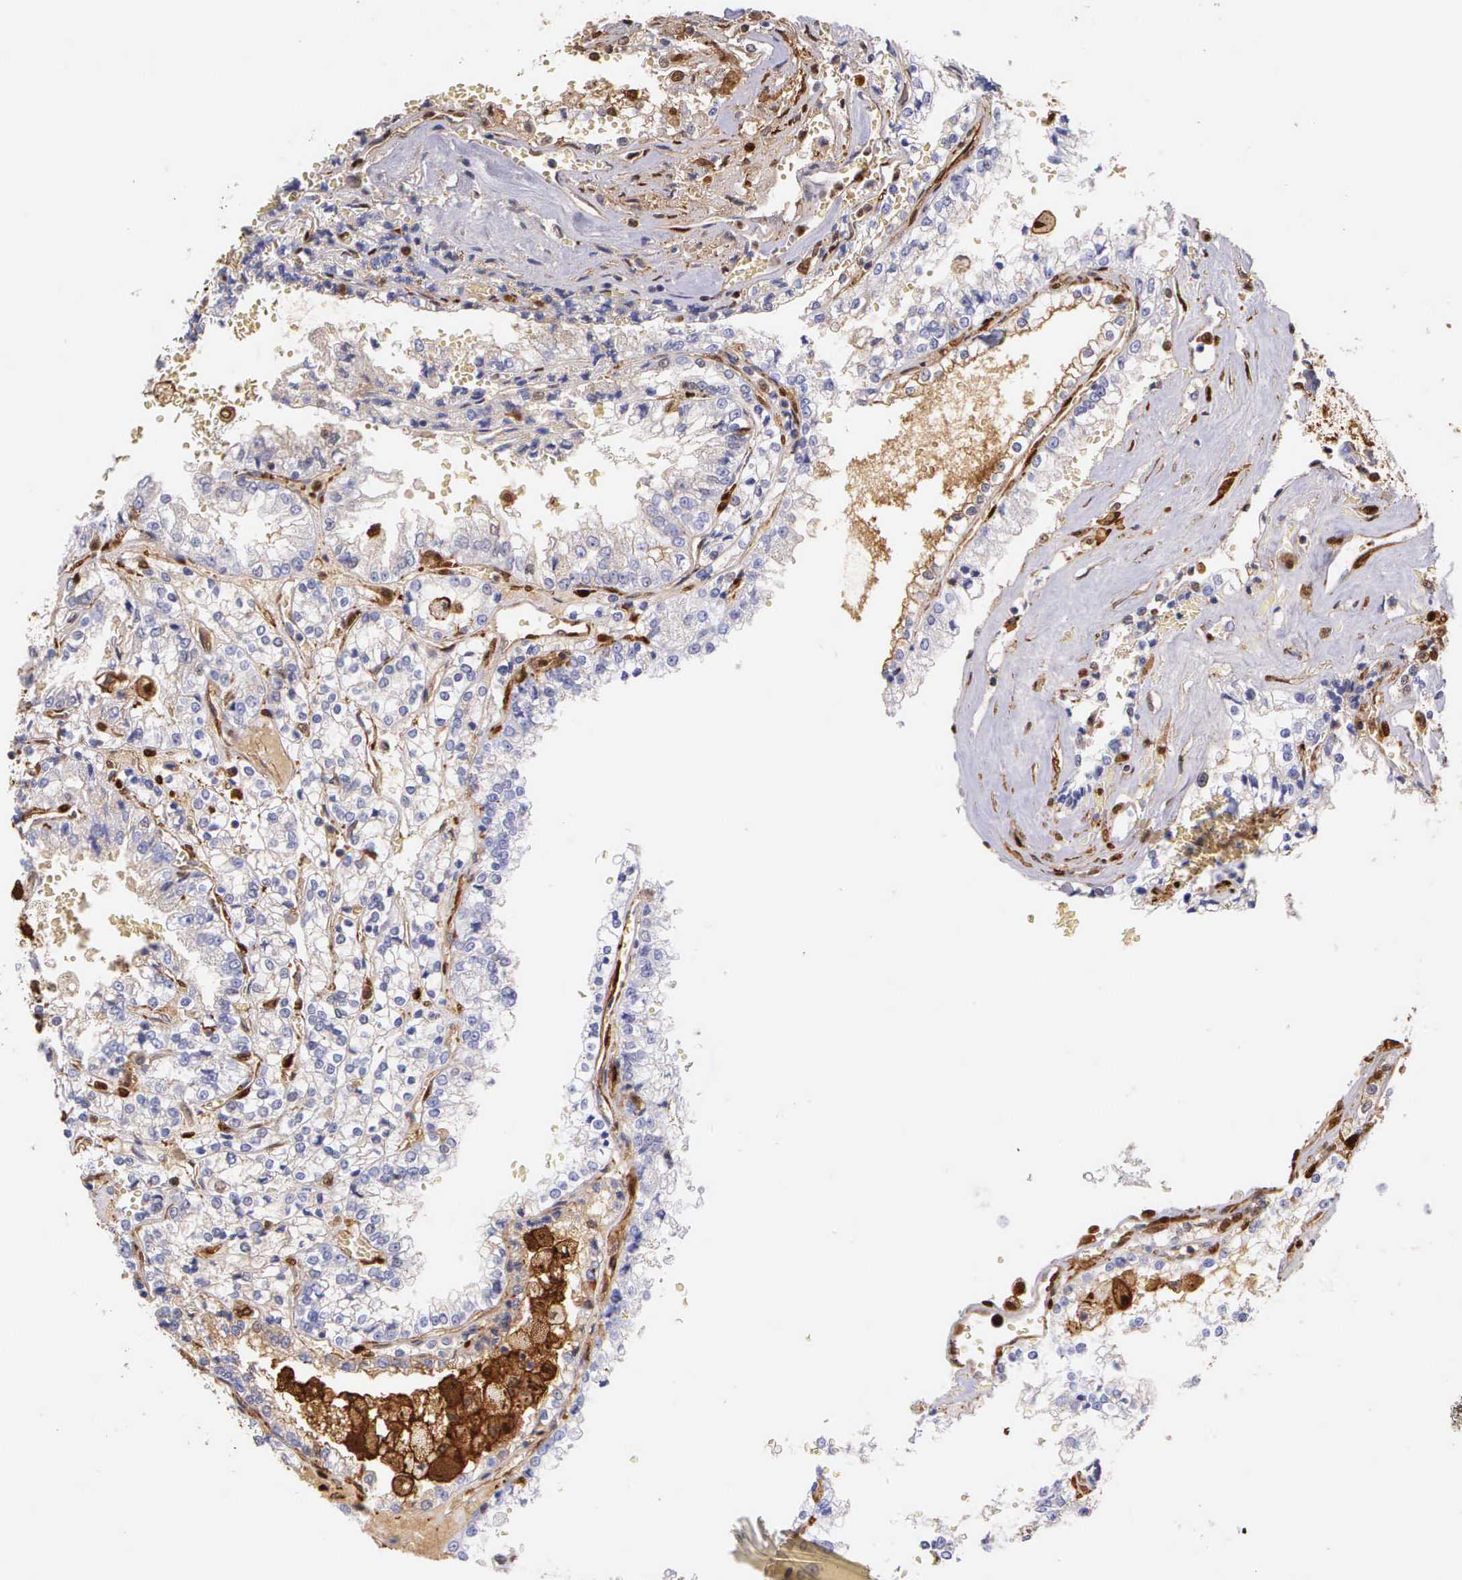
{"staining": {"intensity": "negative", "quantity": "none", "location": "none"}, "tissue": "renal cancer", "cell_type": "Tumor cells", "image_type": "cancer", "snomed": [{"axis": "morphology", "description": "Adenocarcinoma, NOS"}, {"axis": "topography", "description": "Kidney"}], "caption": "A high-resolution photomicrograph shows immunohistochemistry staining of renal cancer (adenocarcinoma), which displays no significant positivity in tumor cells.", "gene": "LGALS1", "patient": {"sex": "female", "age": 56}}